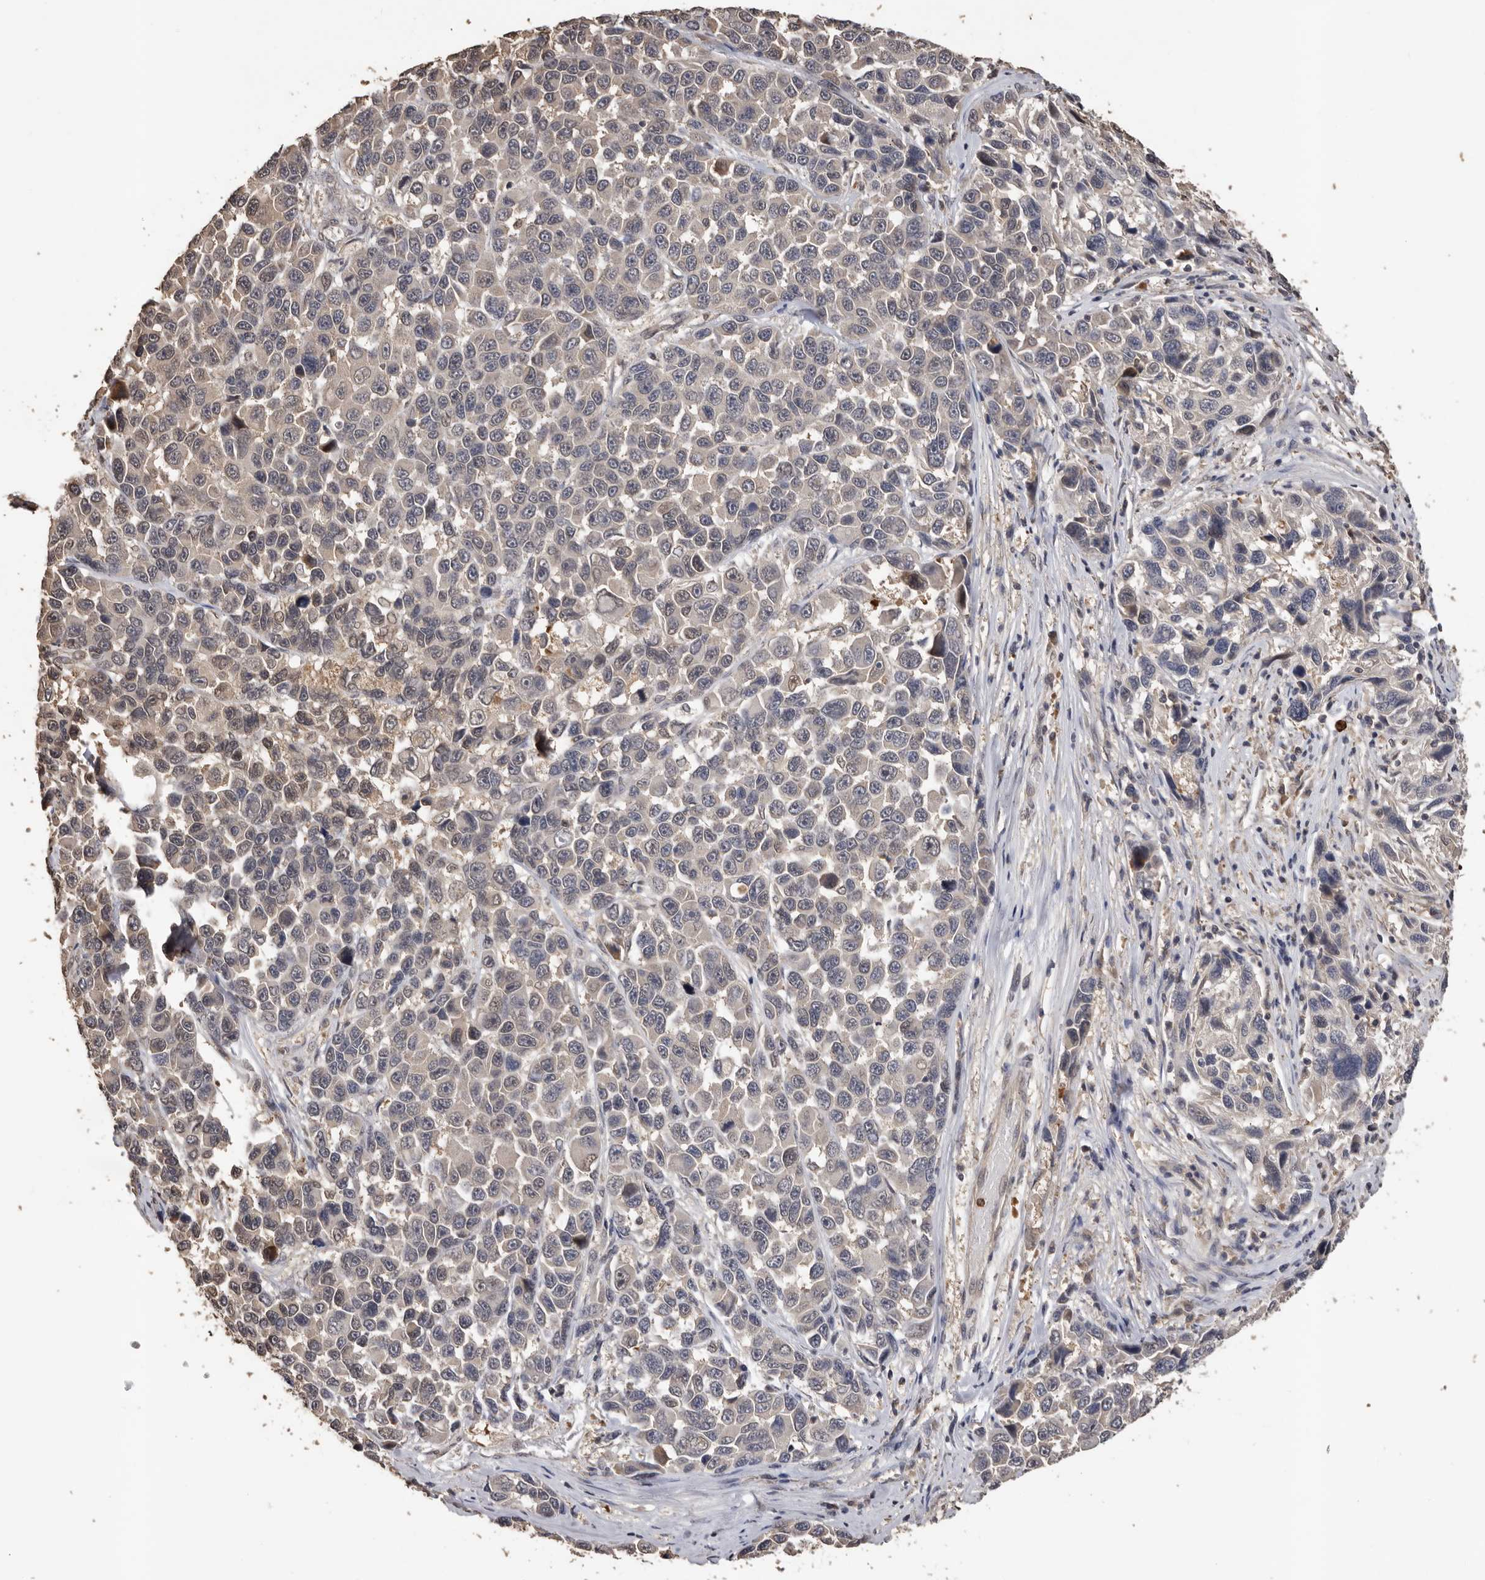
{"staining": {"intensity": "weak", "quantity": "<25%", "location": "cytoplasmic/membranous"}, "tissue": "melanoma", "cell_type": "Tumor cells", "image_type": "cancer", "snomed": [{"axis": "morphology", "description": "Malignant melanoma, NOS"}, {"axis": "topography", "description": "Skin"}], "caption": "Immunohistochemistry (IHC) of human melanoma demonstrates no expression in tumor cells. The staining was performed using DAB to visualize the protein expression in brown, while the nuclei were stained in blue with hematoxylin (Magnification: 20x).", "gene": "KIF2B", "patient": {"sex": "male", "age": 53}}